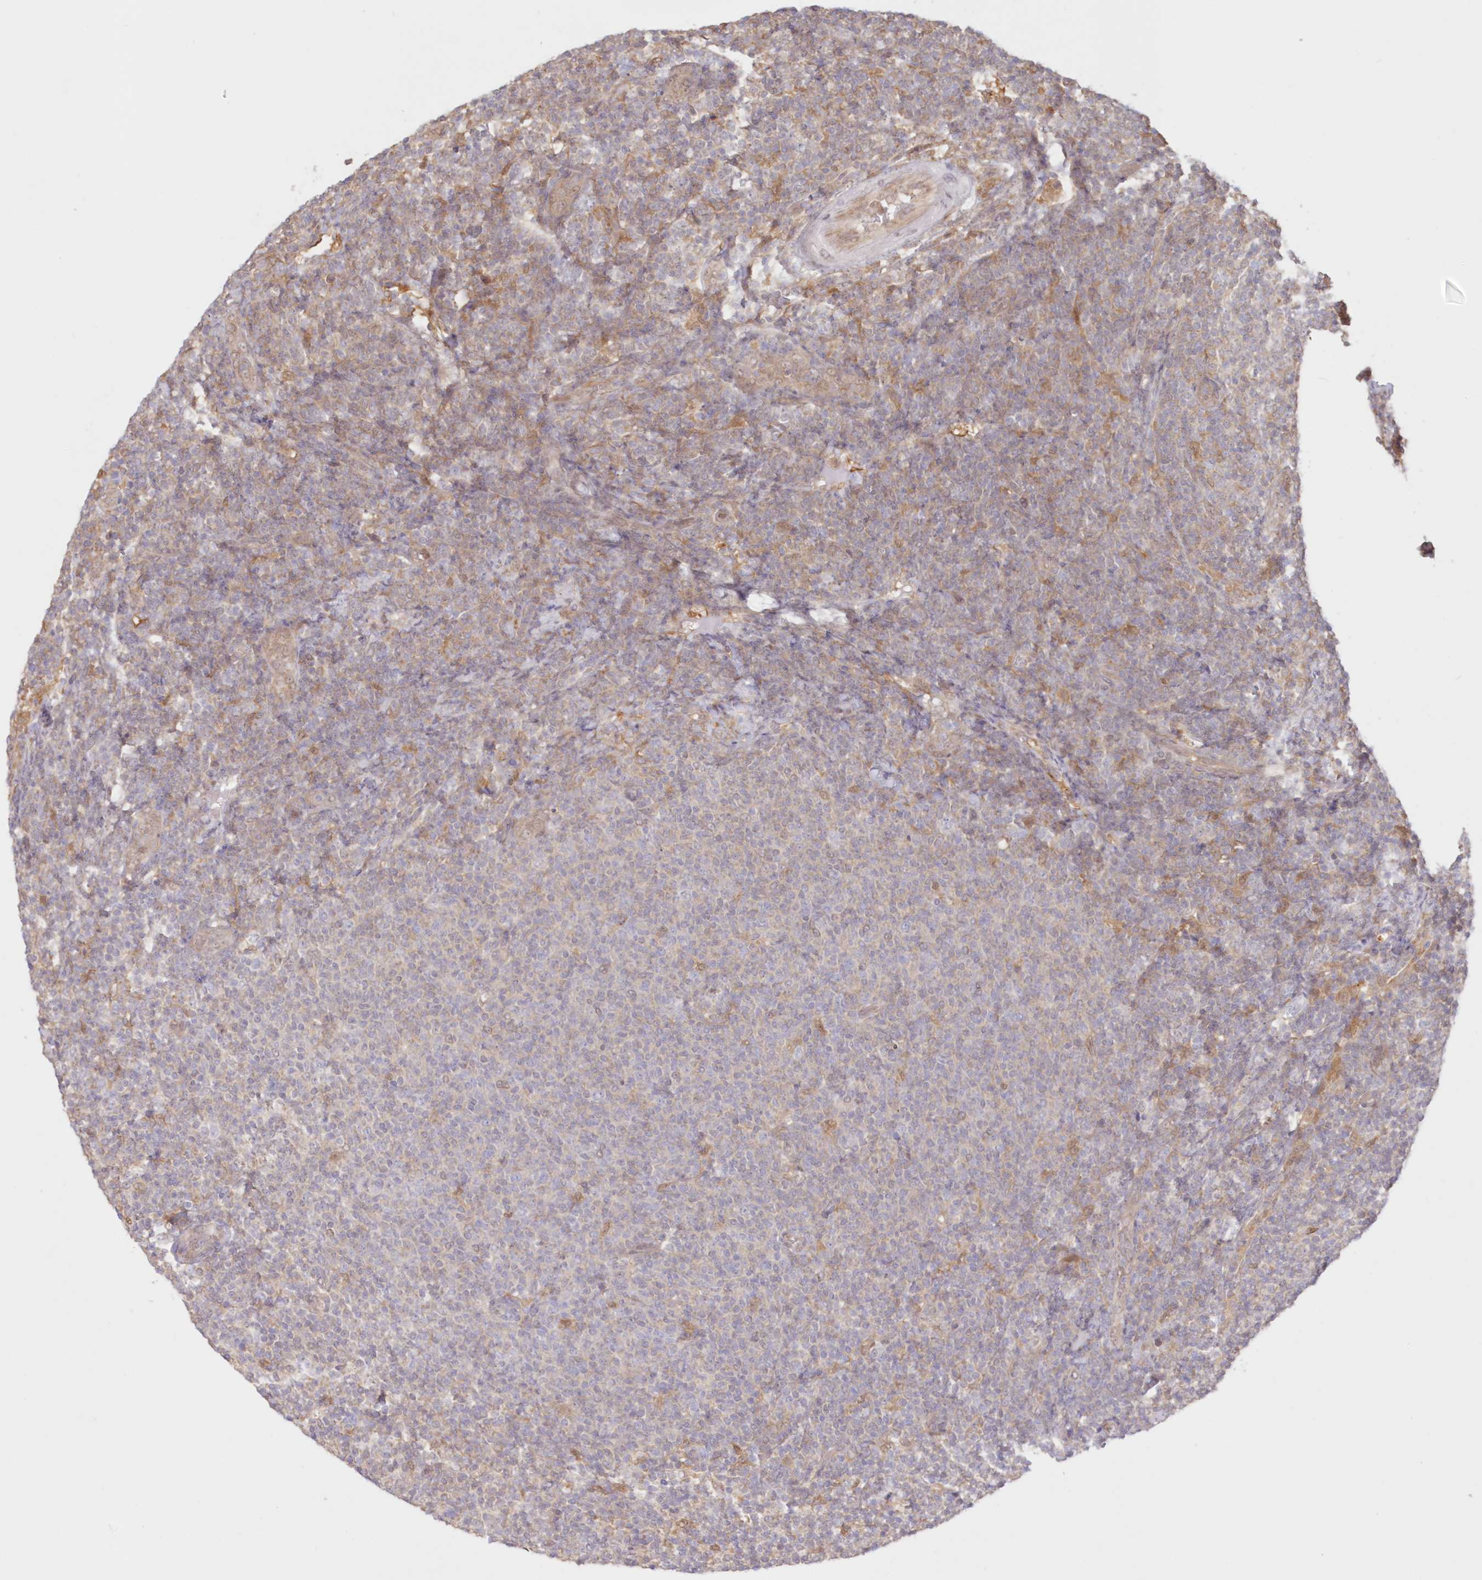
{"staining": {"intensity": "weak", "quantity": "25%-75%", "location": "cytoplasmic/membranous"}, "tissue": "lymphoma", "cell_type": "Tumor cells", "image_type": "cancer", "snomed": [{"axis": "morphology", "description": "Malignant lymphoma, non-Hodgkin's type, Low grade"}, {"axis": "topography", "description": "Lymph node"}], "caption": "A brown stain highlights weak cytoplasmic/membranous positivity of a protein in human malignant lymphoma, non-Hodgkin's type (low-grade) tumor cells.", "gene": "RNPEP", "patient": {"sex": "male", "age": 66}}